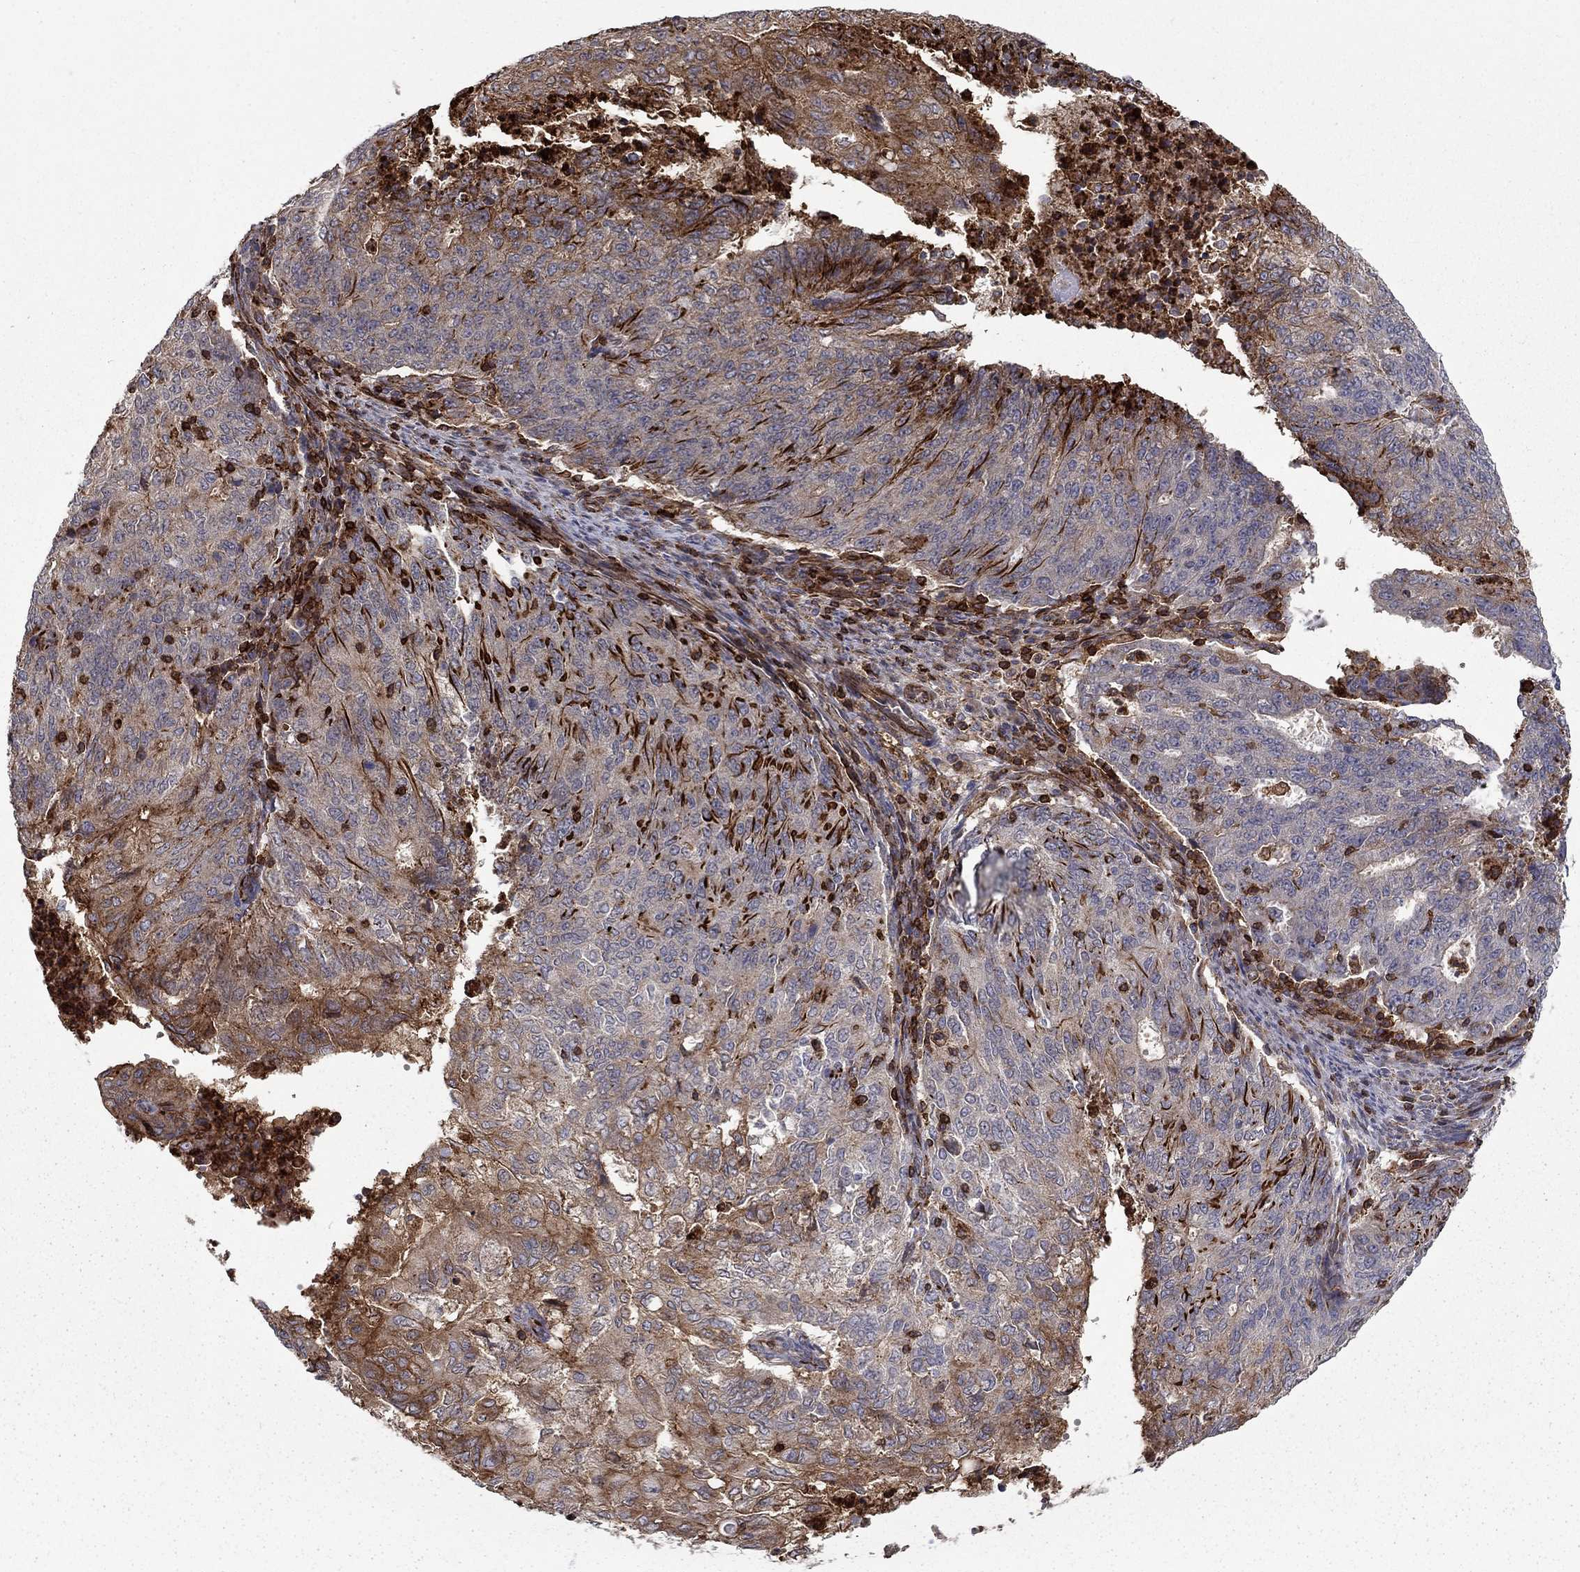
{"staining": {"intensity": "strong", "quantity": "<25%", "location": "cytoplasmic/membranous"}, "tissue": "endometrial cancer", "cell_type": "Tumor cells", "image_type": "cancer", "snomed": [{"axis": "morphology", "description": "Adenocarcinoma, NOS"}, {"axis": "topography", "description": "Endometrium"}], "caption": "Immunohistochemical staining of endometrial adenocarcinoma reveals medium levels of strong cytoplasmic/membranous expression in approximately <25% of tumor cells. (IHC, brightfield microscopy, high magnification).", "gene": "ADM", "patient": {"sex": "female", "age": 82}}